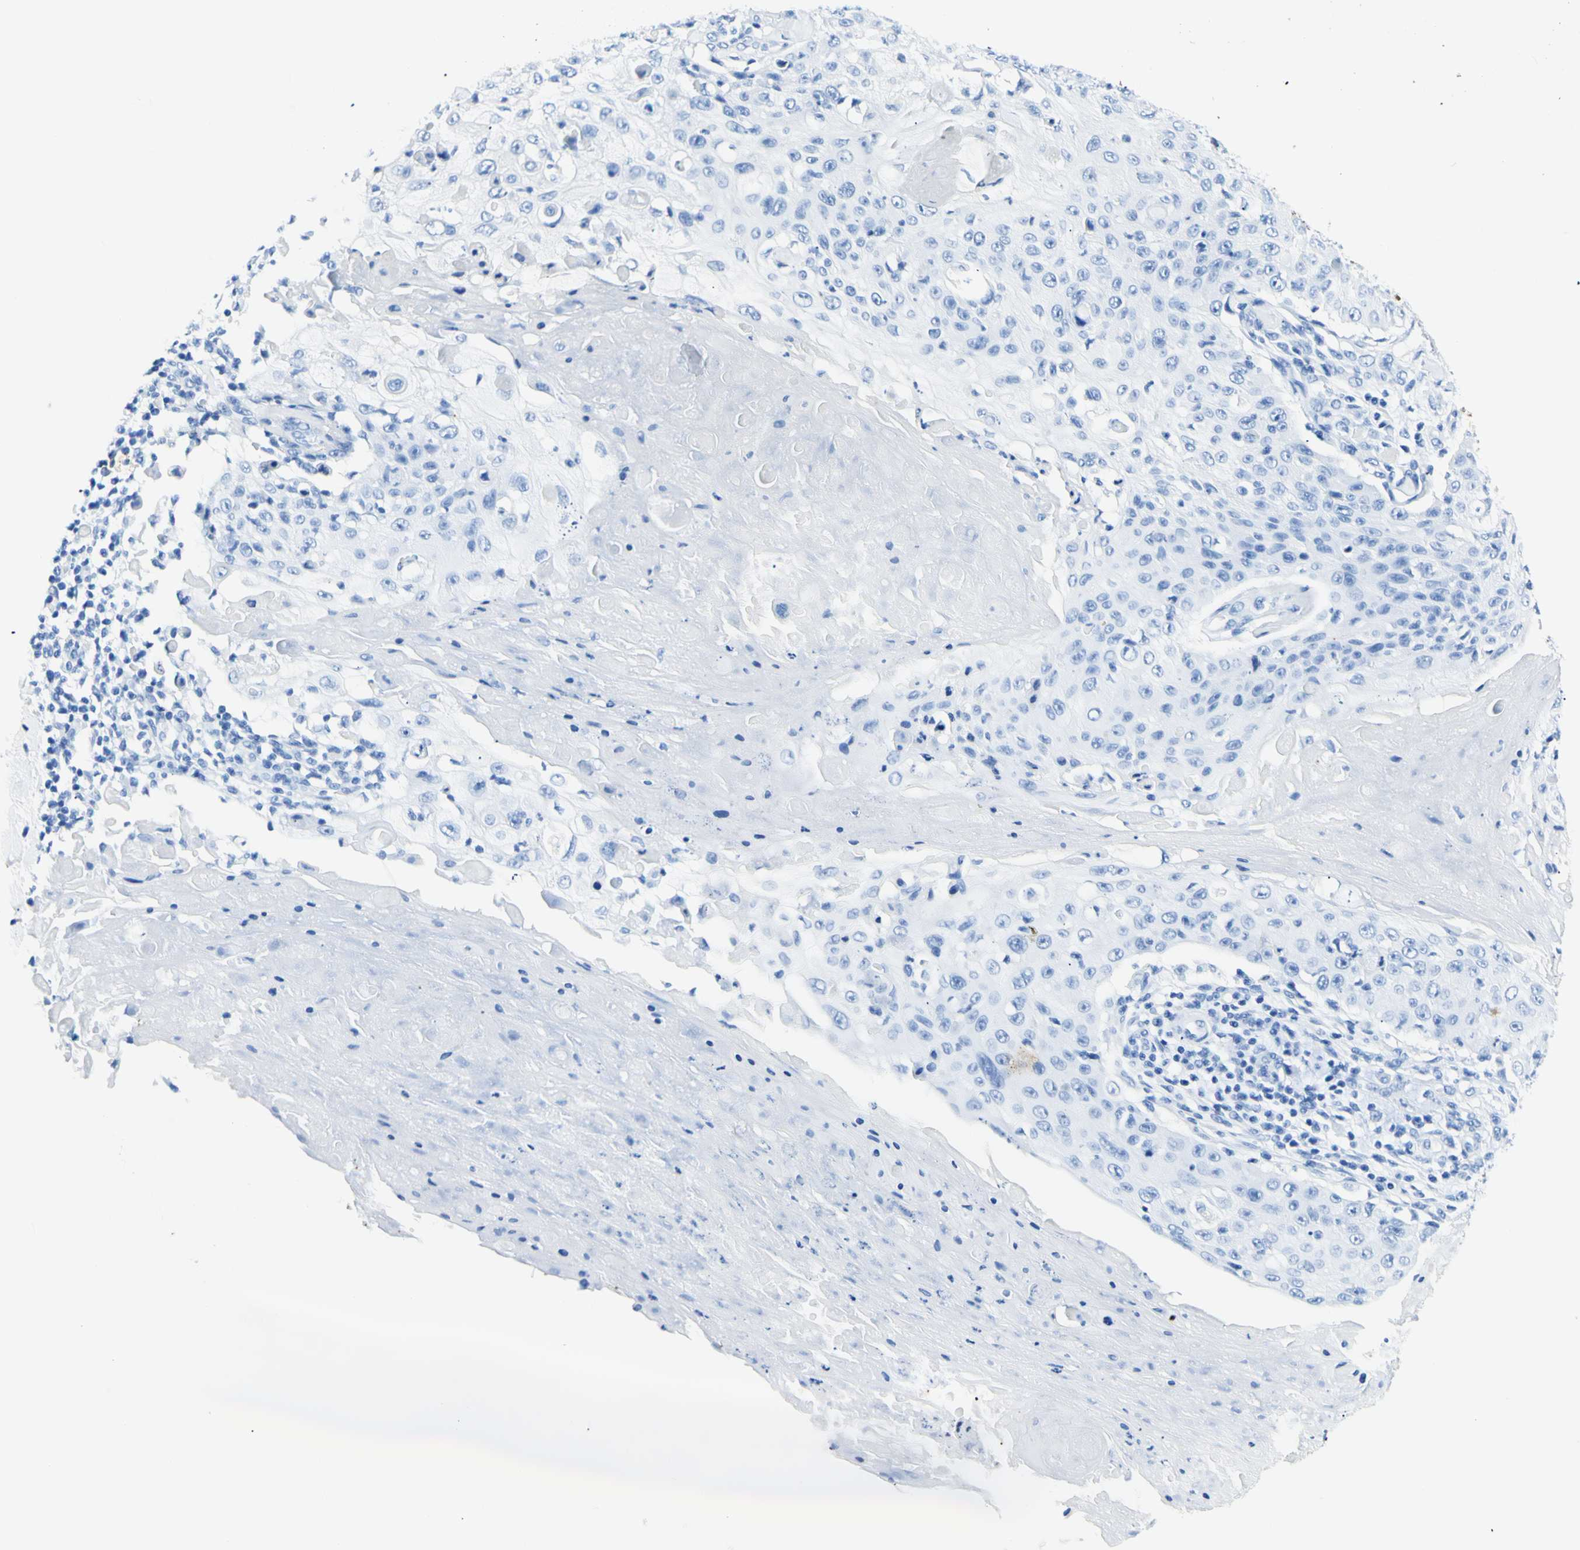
{"staining": {"intensity": "negative", "quantity": "none", "location": "none"}, "tissue": "skin cancer", "cell_type": "Tumor cells", "image_type": "cancer", "snomed": [{"axis": "morphology", "description": "Squamous cell carcinoma, NOS"}, {"axis": "topography", "description": "Skin"}], "caption": "The immunohistochemistry micrograph has no significant positivity in tumor cells of skin cancer tissue.", "gene": "MYH2", "patient": {"sex": "male", "age": 86}}